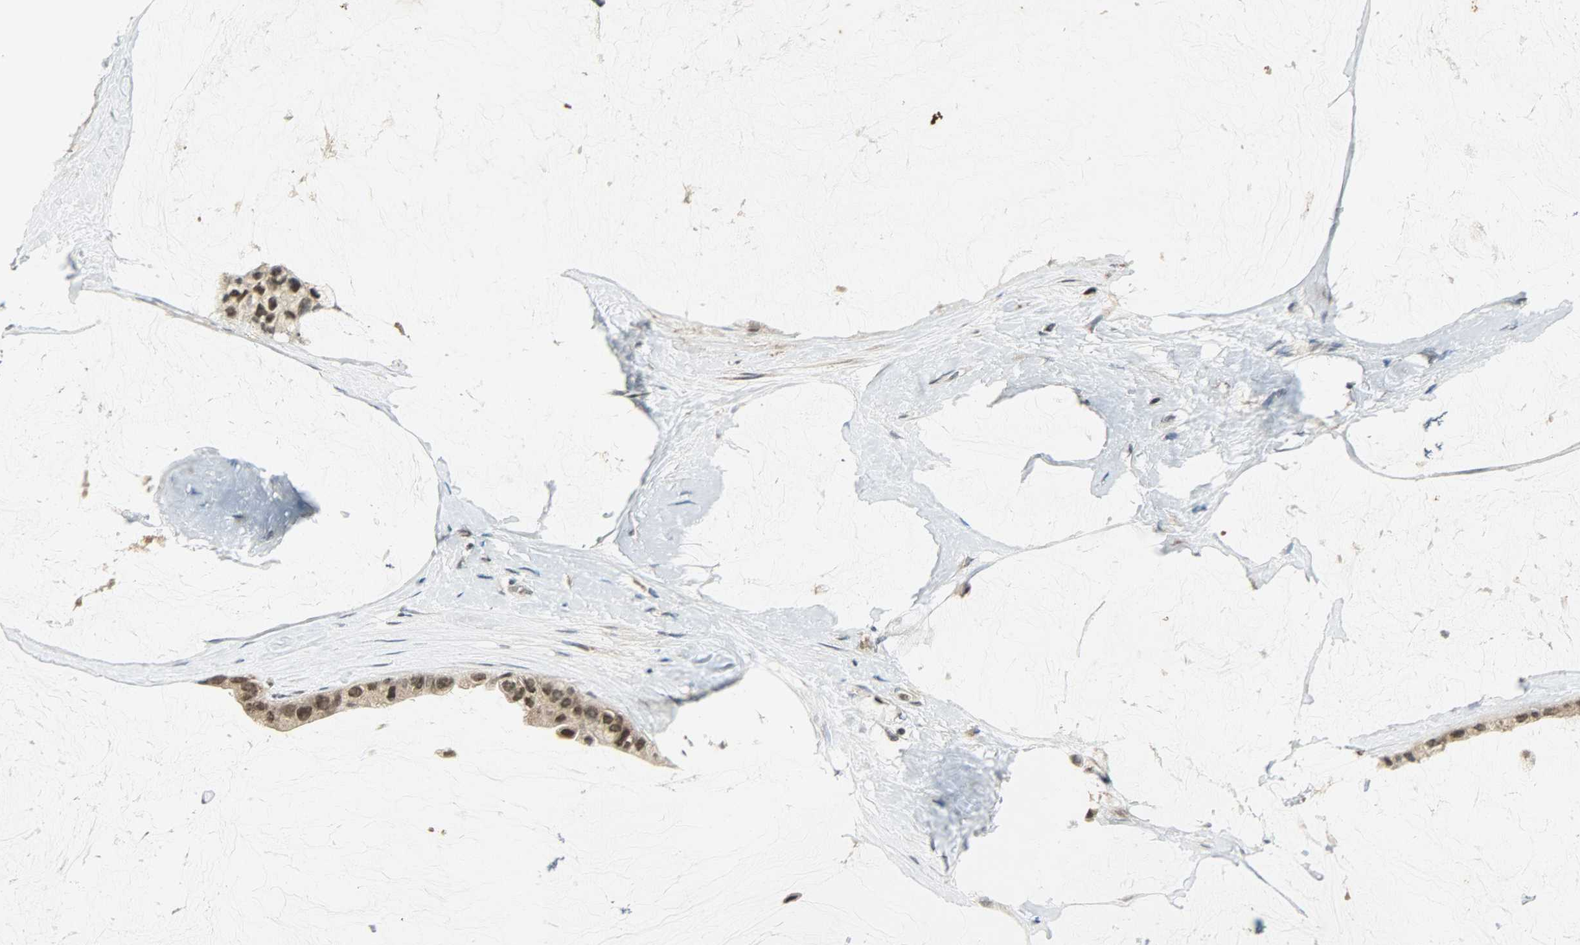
{"staining": {"intensity": "weak", "quantity": "25%-75%", "location": "nuclear"}, "tissue": "ovarian cancer", "cell_type": "Tumor cells", "image_type": "cancer", "snomed": [{"axis": "morphology", "description": "Cystadenocarcinoma, mucinous, NOS"}, {"axis": "topography", "description": "Ovary"}], "caption": "Tumor cells reveal low levels of weak nuclear positivity in about 25%-75% of cells in human ovarian mucinous cystadenocarcinoma.", "gene": "SMARCA5", "patient": {"sex": "female", "age": 39}}